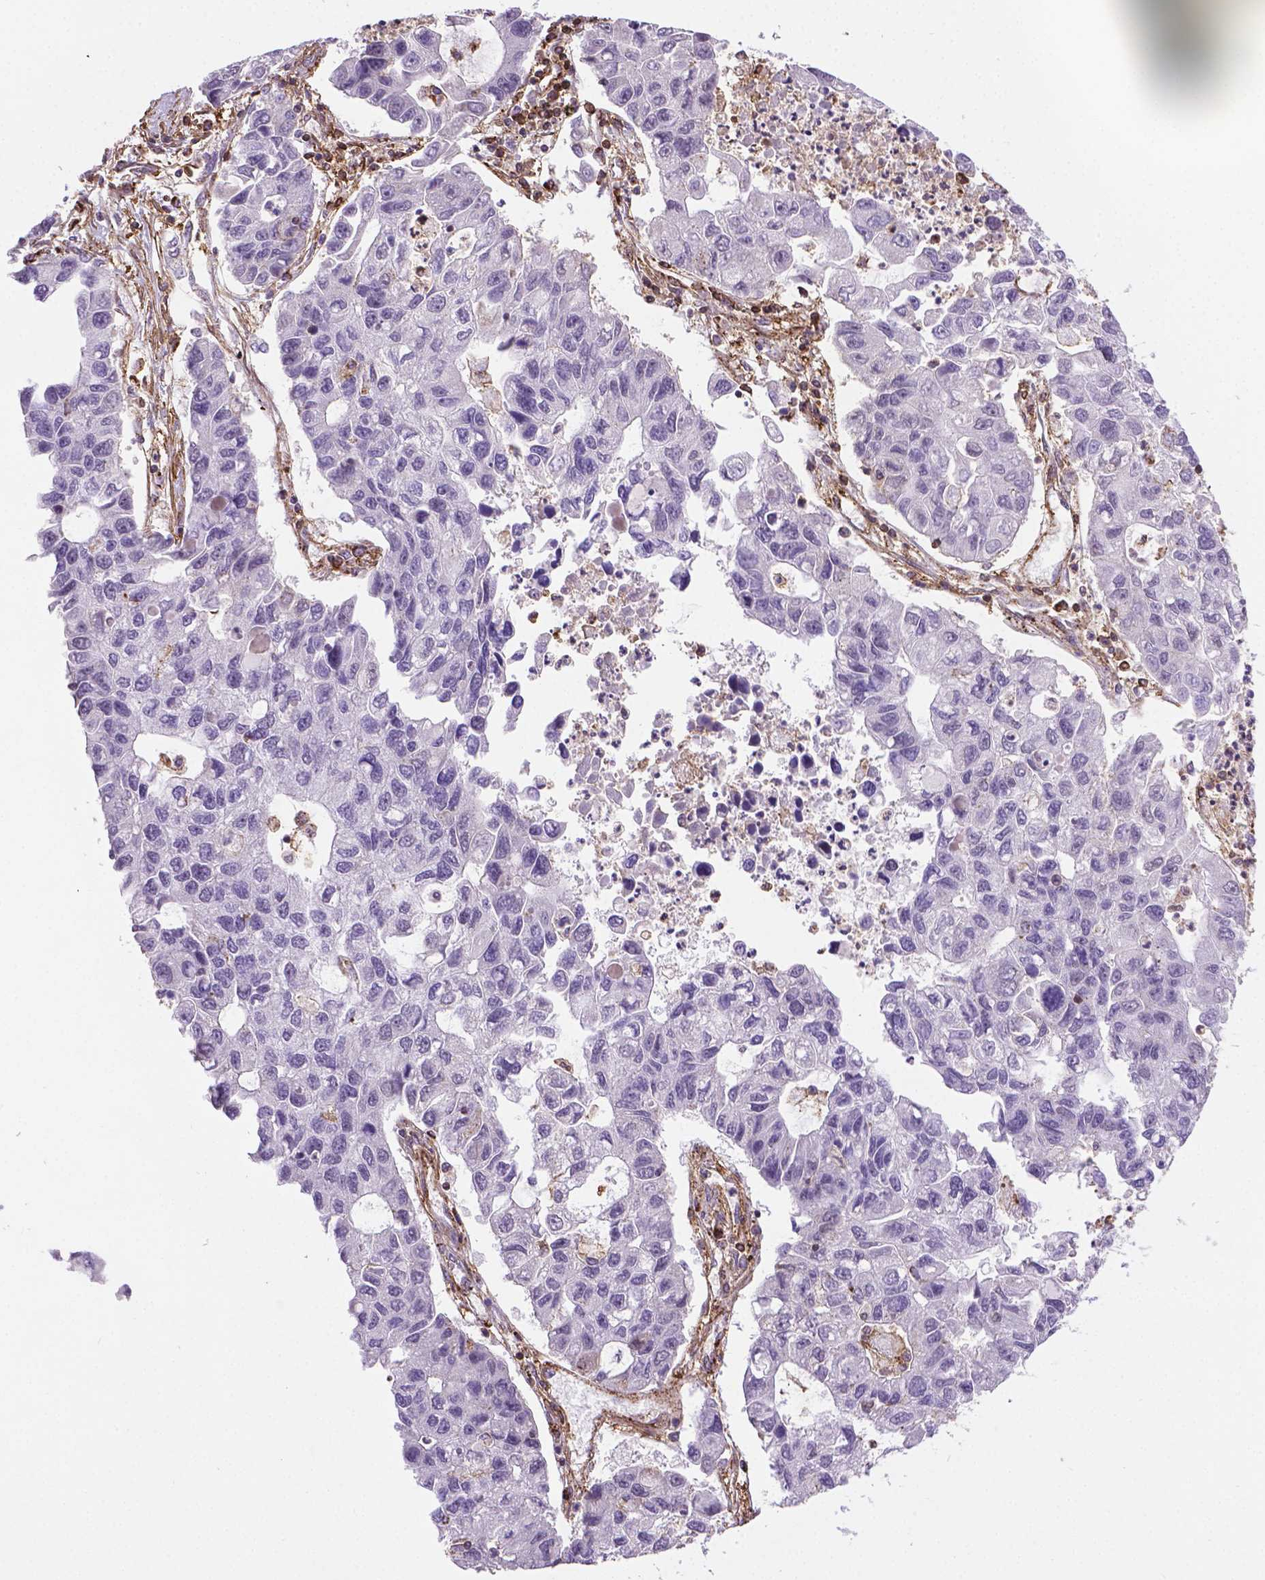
{"staining": {"intensity": "negative", "quantity": "none", "location": "none"}, "tissue": "lung cancer", "cell_type": "Tumor cells", "image_type": "cancer", "snomed": [{"axis": "morphology", "description": "Adenocarcinoma, NOS"}, {"axis": "topography", "description": "Bronchus"}, {"axis": "topography", "description": "Lung"}], "caption": "IHC micrograph of adenocarcinoma (lung) stained for a protein (brown), which shows no positivity in tumor cells.", "gene": "ACAD10", "patient": {"sex": "female", "age": 51}}